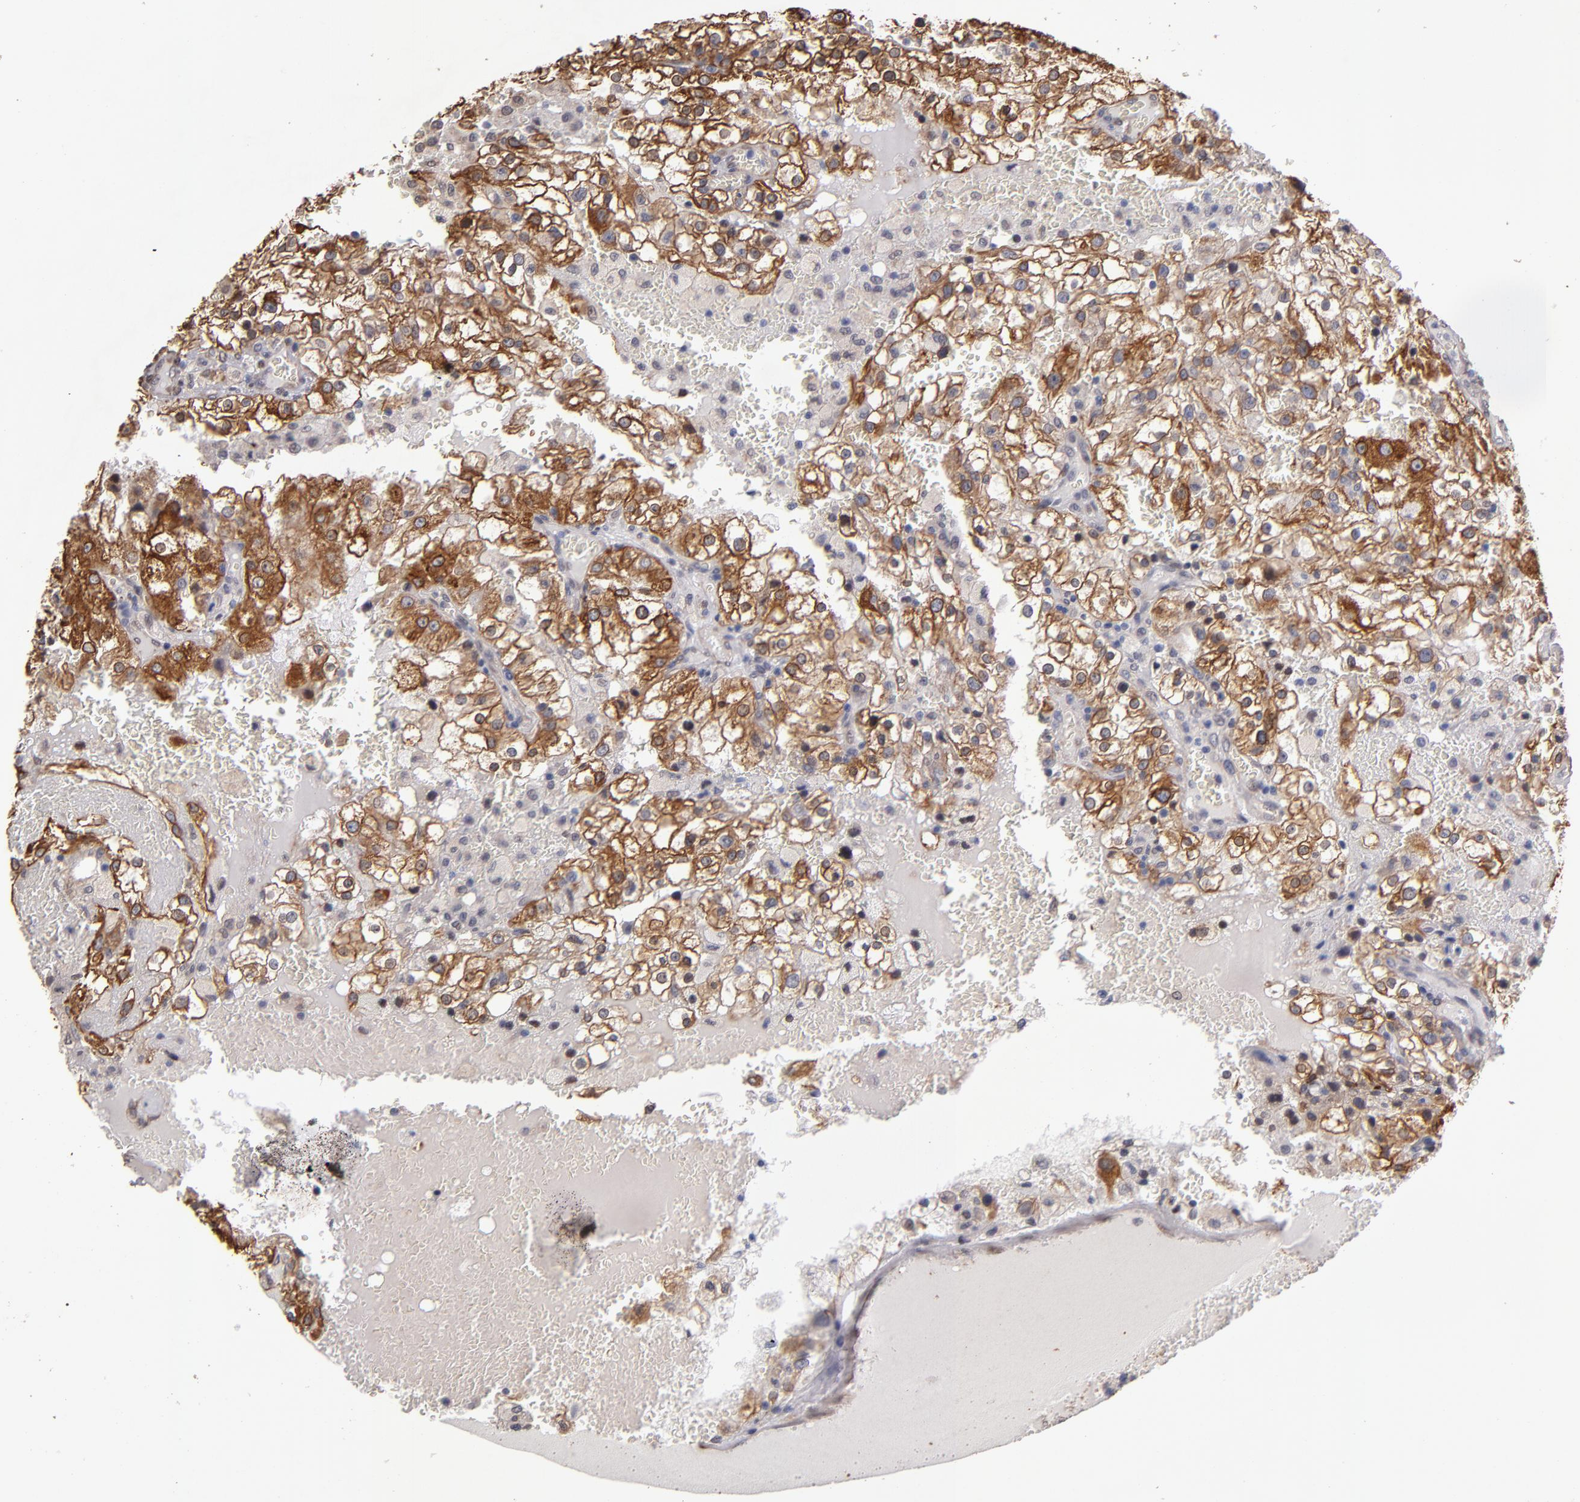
{"staining": {"intensity": "moderate", "quantity": ">75%", "location": "cytoplasmic/membranous"}, "tissue": "renal cancer", "cell_type": "Tumor cells", "image_type": "cancer", "snomed": [{"axis": "morphology", "description": "Adenocarcinoma, NOS"}, {"axis": "topography", "description": "Kidney"}], "caption": "About >75% of tumor cells in renal adenocarcinoma reveal moderate cytoplasmic/membranous protein positivity as visualized by brown immunohistochemical staining.", "gene": "PGRMC1", "patient": {"sex": "female", "age": 74}}